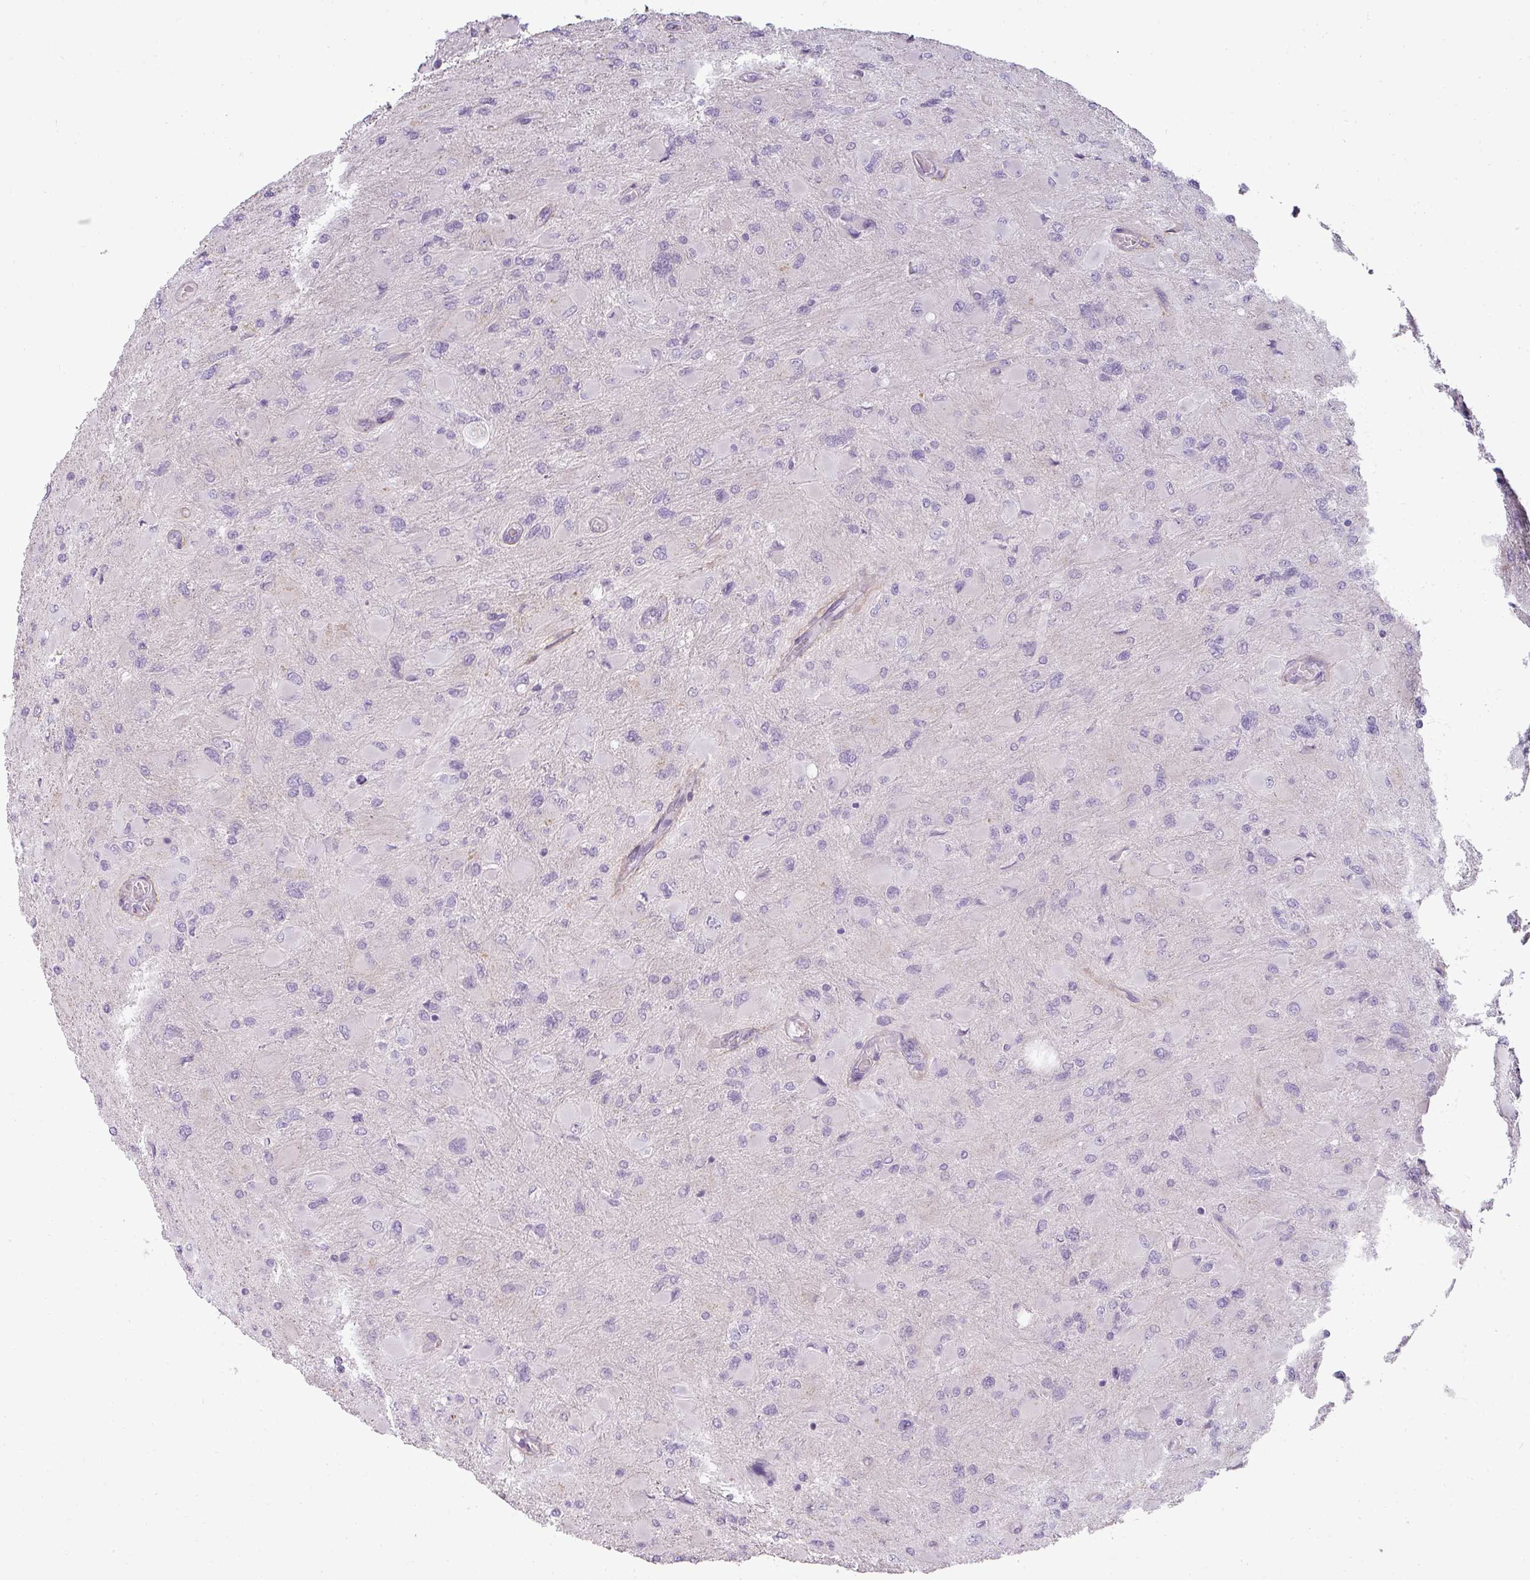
{"staining": {"intensity": "negative", "quantity": "none", "location": "none"}, "tissue": "glioma", "cell_type": "Tumor cells", "image_type": "cancer", "snomed": [{"axis": "morphology", "description": "Glioma, malignant, High grade"}, {"axis": "topography", "description": "Cerebral cortex"}], "caption": "This is an immunohistochemistry (IHC) image of glioma. There is no expression in tumor cells.", "gene": "ASB1", "patient": {"sex": "female", "age": 36}}